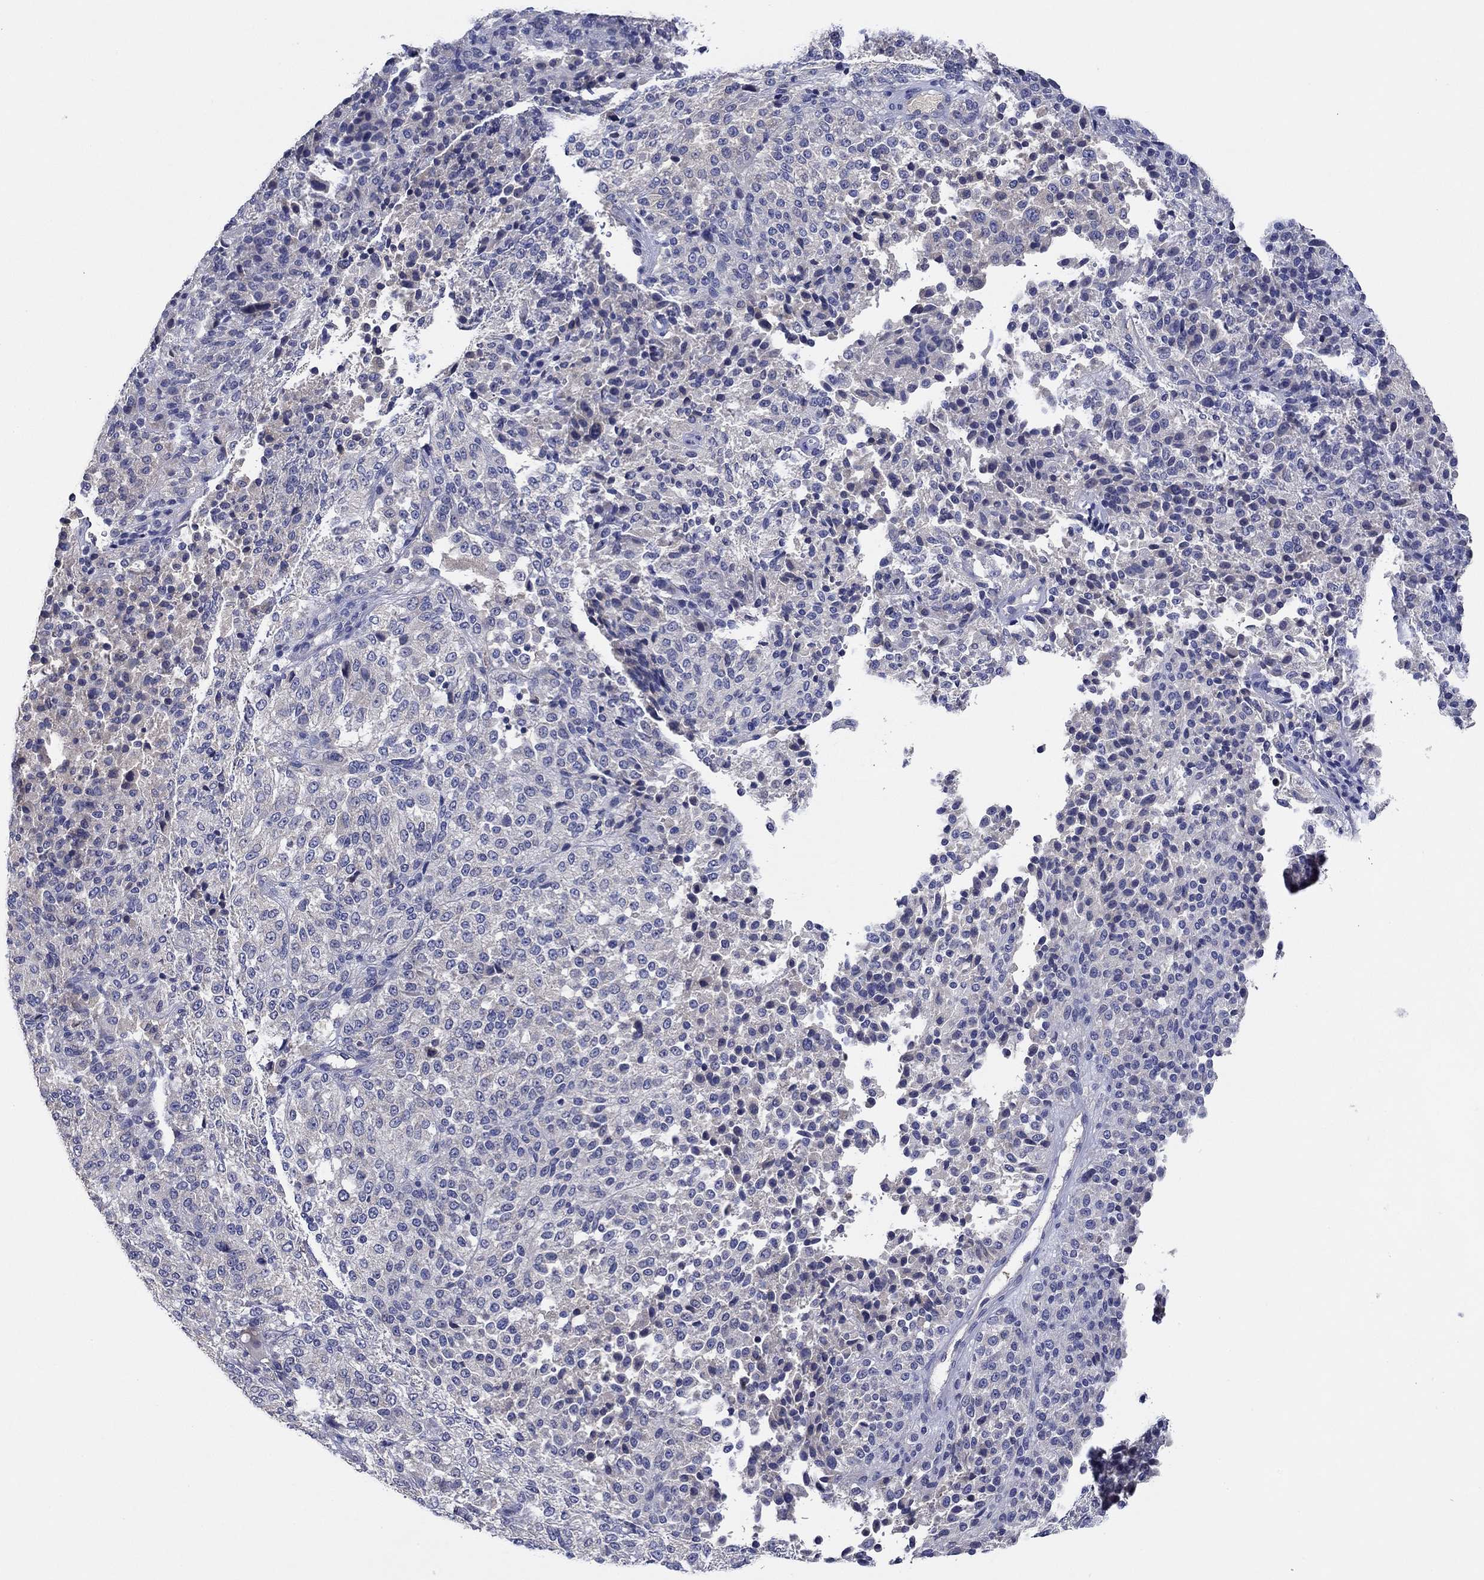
{"staining": {"intensity": "negative", "quantity": "none", "location": "none"}, "tissue": "melanoma", "cell_type": "Tumor cells", "image_type": "cancer", "snomed": [{"axis": "morphology", "description": "Malignant melanoma, Metastatic site"}, {"axis": "topography", "description": "Brain"}], "caption": "The IHC image has no significant positivity in tumor cells of melanoma tissue.", "gene": "CHIT1", "patient": {"sex": "female", "age": 56}}